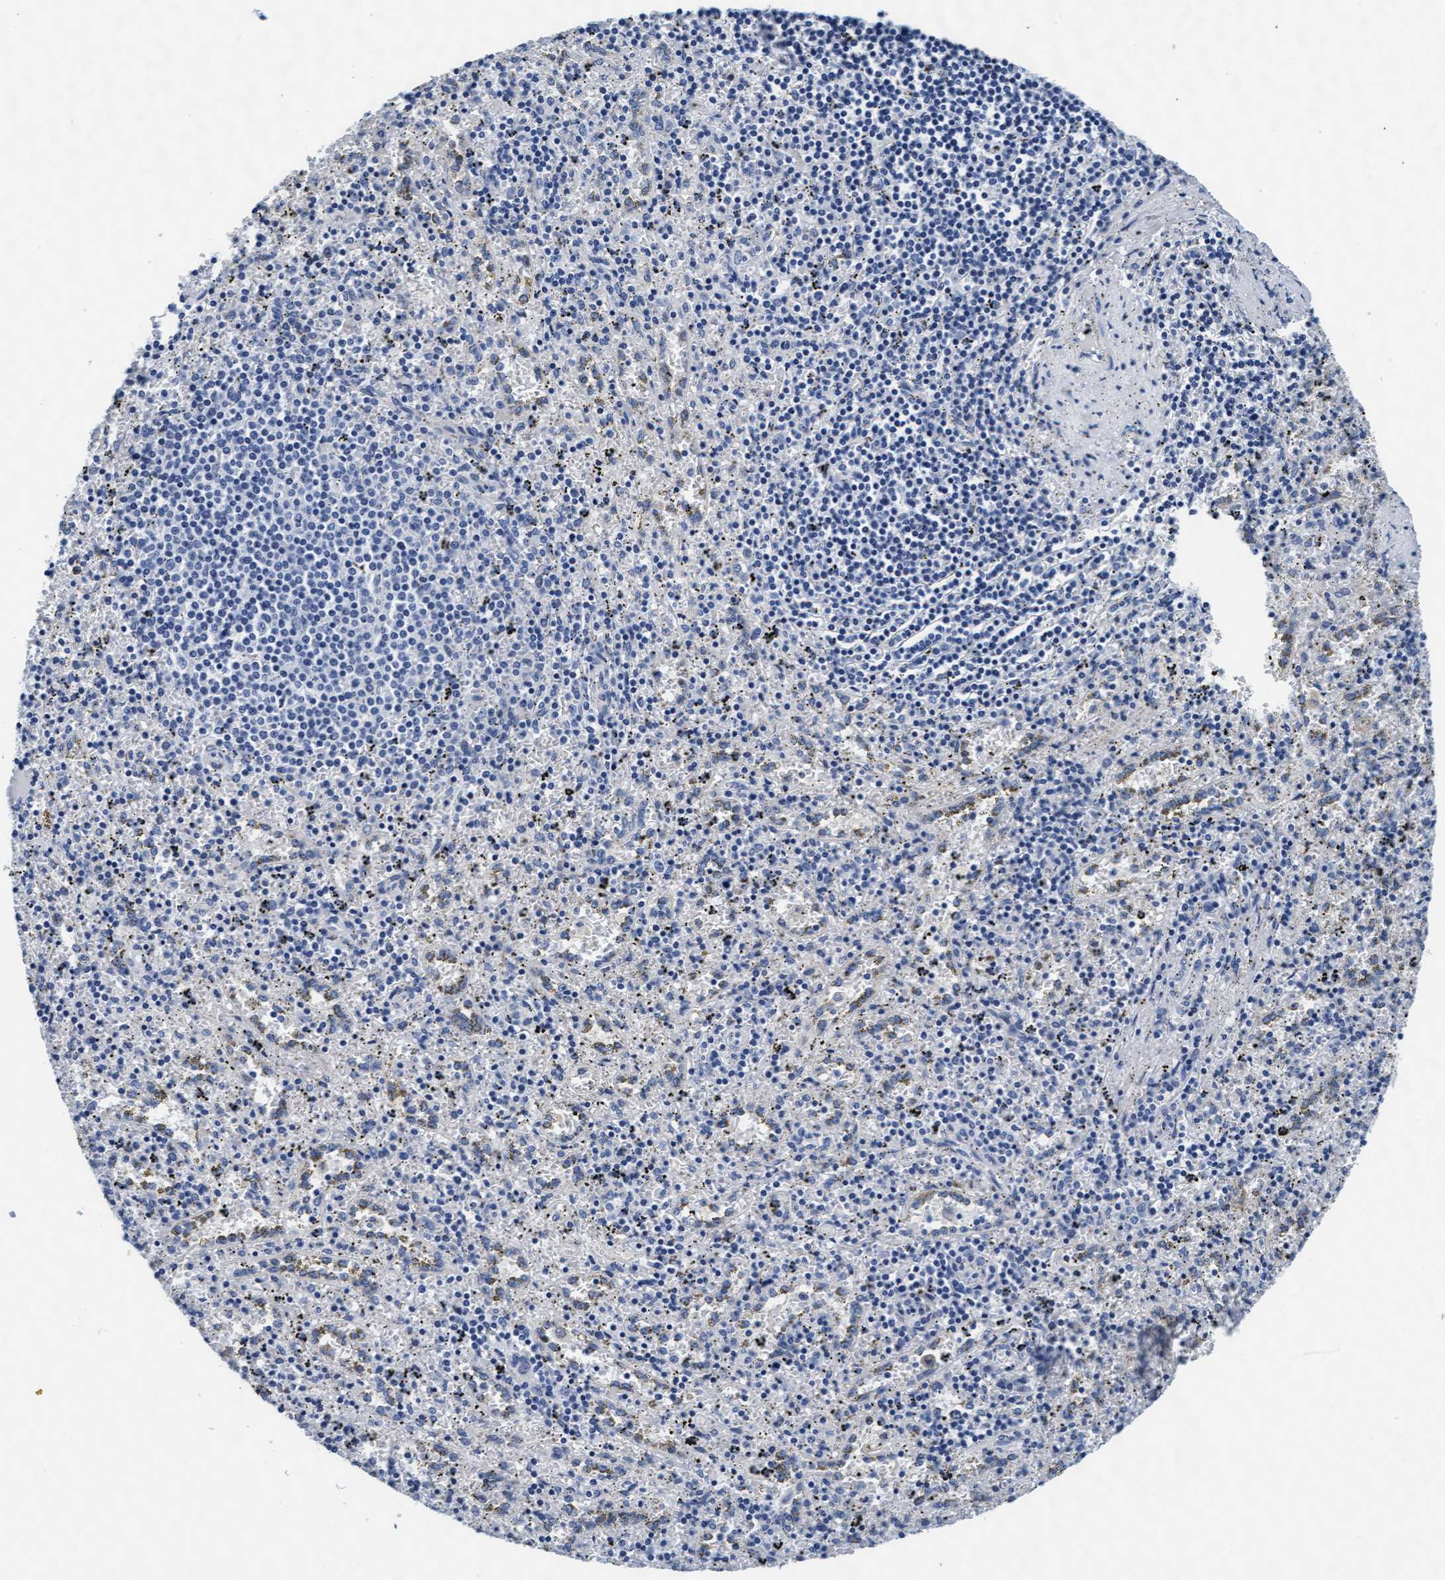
{"staining": {"intensity": "negative", "quantity": "none", "location": "none"}, "tissue": "spleen", "cell_type": "Cells in red pulp", "image_type": "normal", "snomed": [{"axis": "morphology", "description": "Normal tissue, NOS"}, {"axis": "topography", "description": "Spleen"}], "caption": "DAB (3,3'-diaminobenzidine) immunohistochemical staining of unremarkable human spleen reveals no significant staining in cells in red pulp.", "gene": "ARSG", "patient": {"sex": "male", "age": 11}}